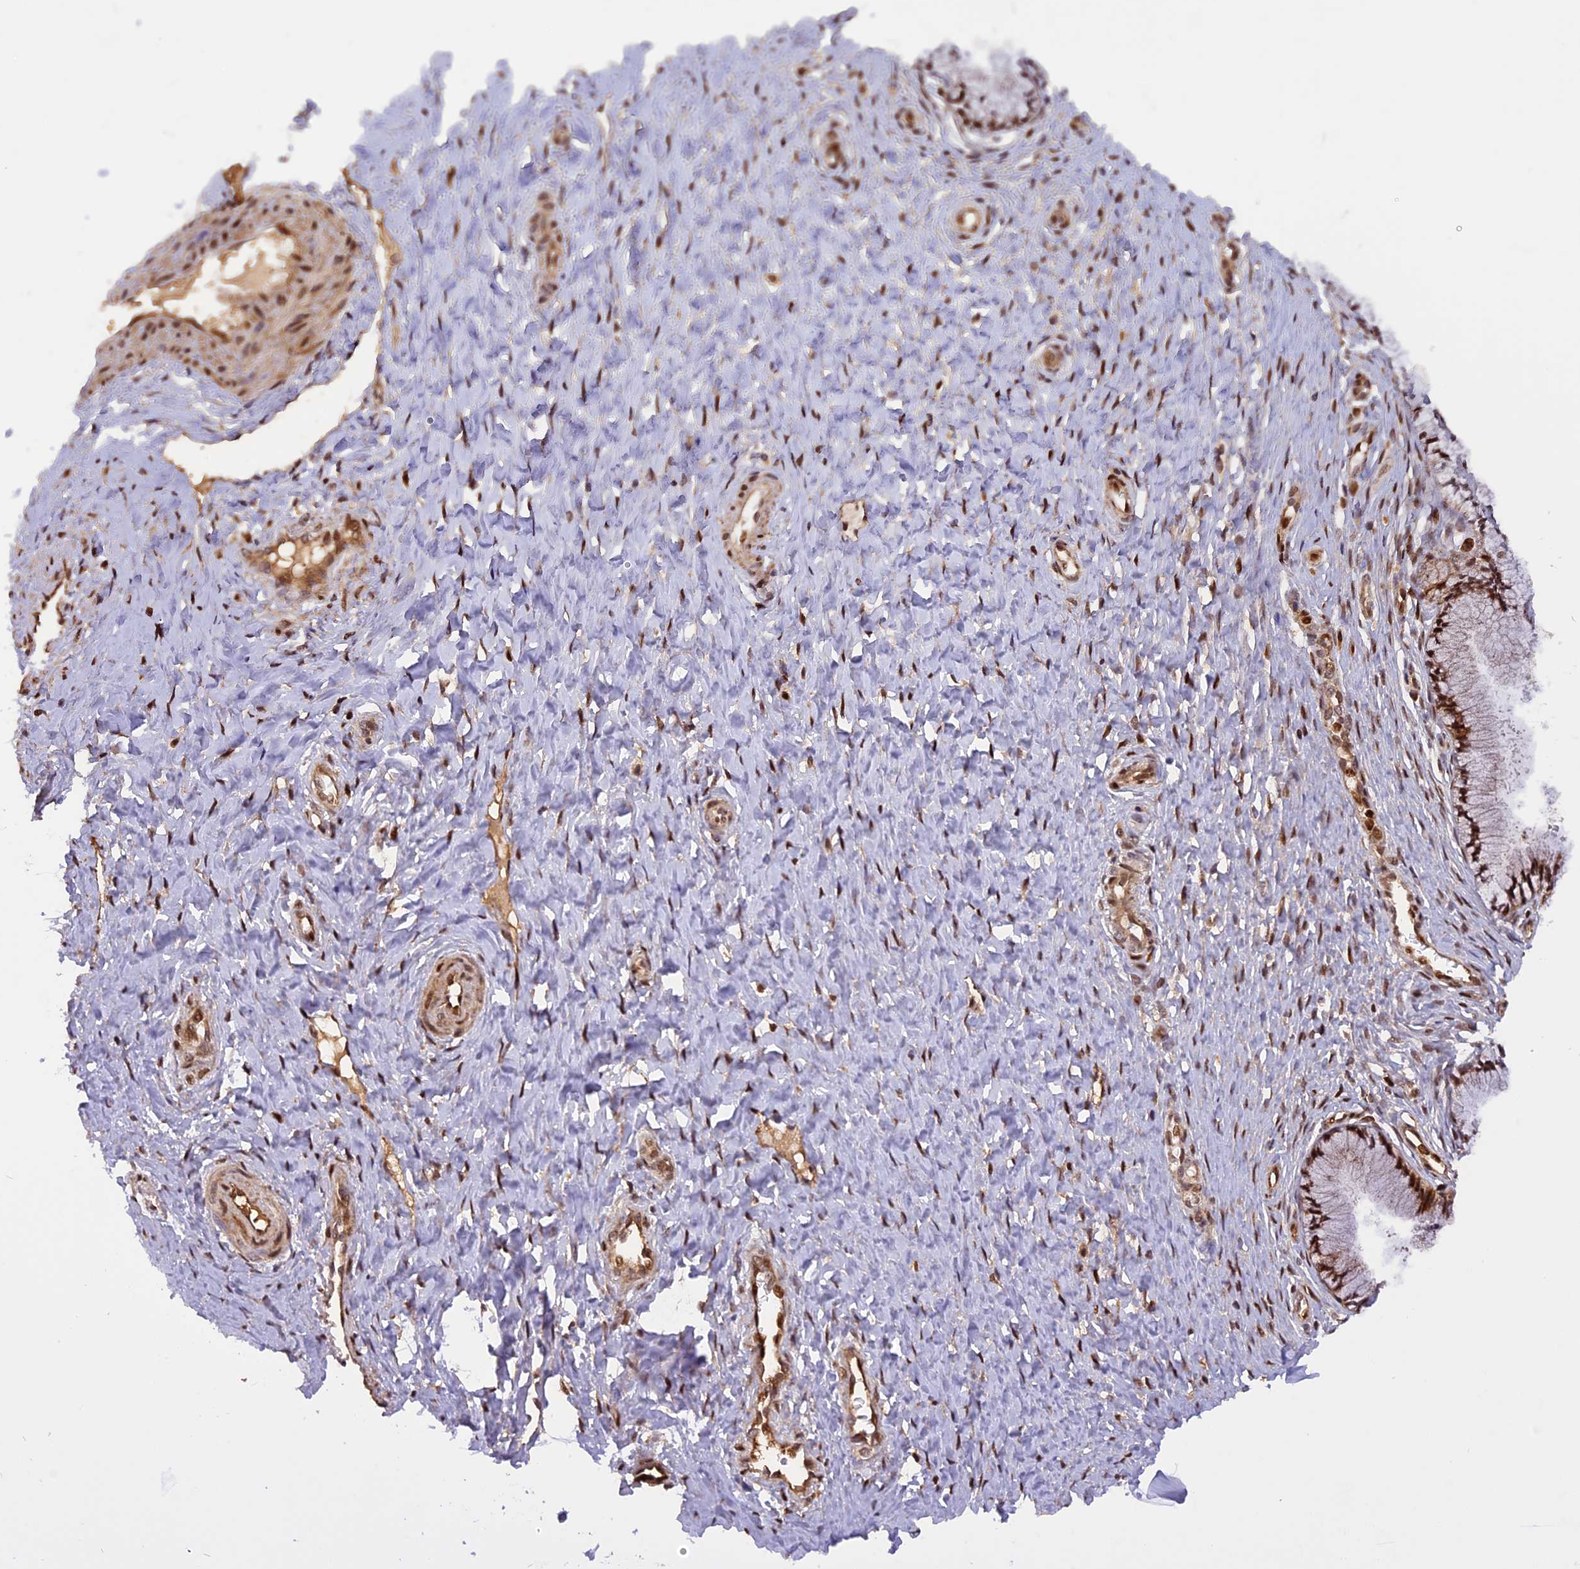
{"staining": {"intensity": "moderate", "quantity": ">75%", "location": "cytoplasmic/membranous,nuclear"}, "tissue": "cervix", "cell_type": "Glandular cells", "image_type": "normal", "snomed": [{"axis": "morphology", "description": "Normal tissue, NOS"}, {"axis": "topography", "description": "Cervix"}], "caption": "Immunohistochemical staining of benign cervix displays >75% levels of moderate cytoplasmic/membranous,nuclear protein expression in approximately >75% of glandular cells. Using DAB (brown) and hematoxylin (blue) stains, captured at high magnification using brightfield microscopy.", "gene": "MICALL1", "patient": {"sex": "female", "age": 36}}